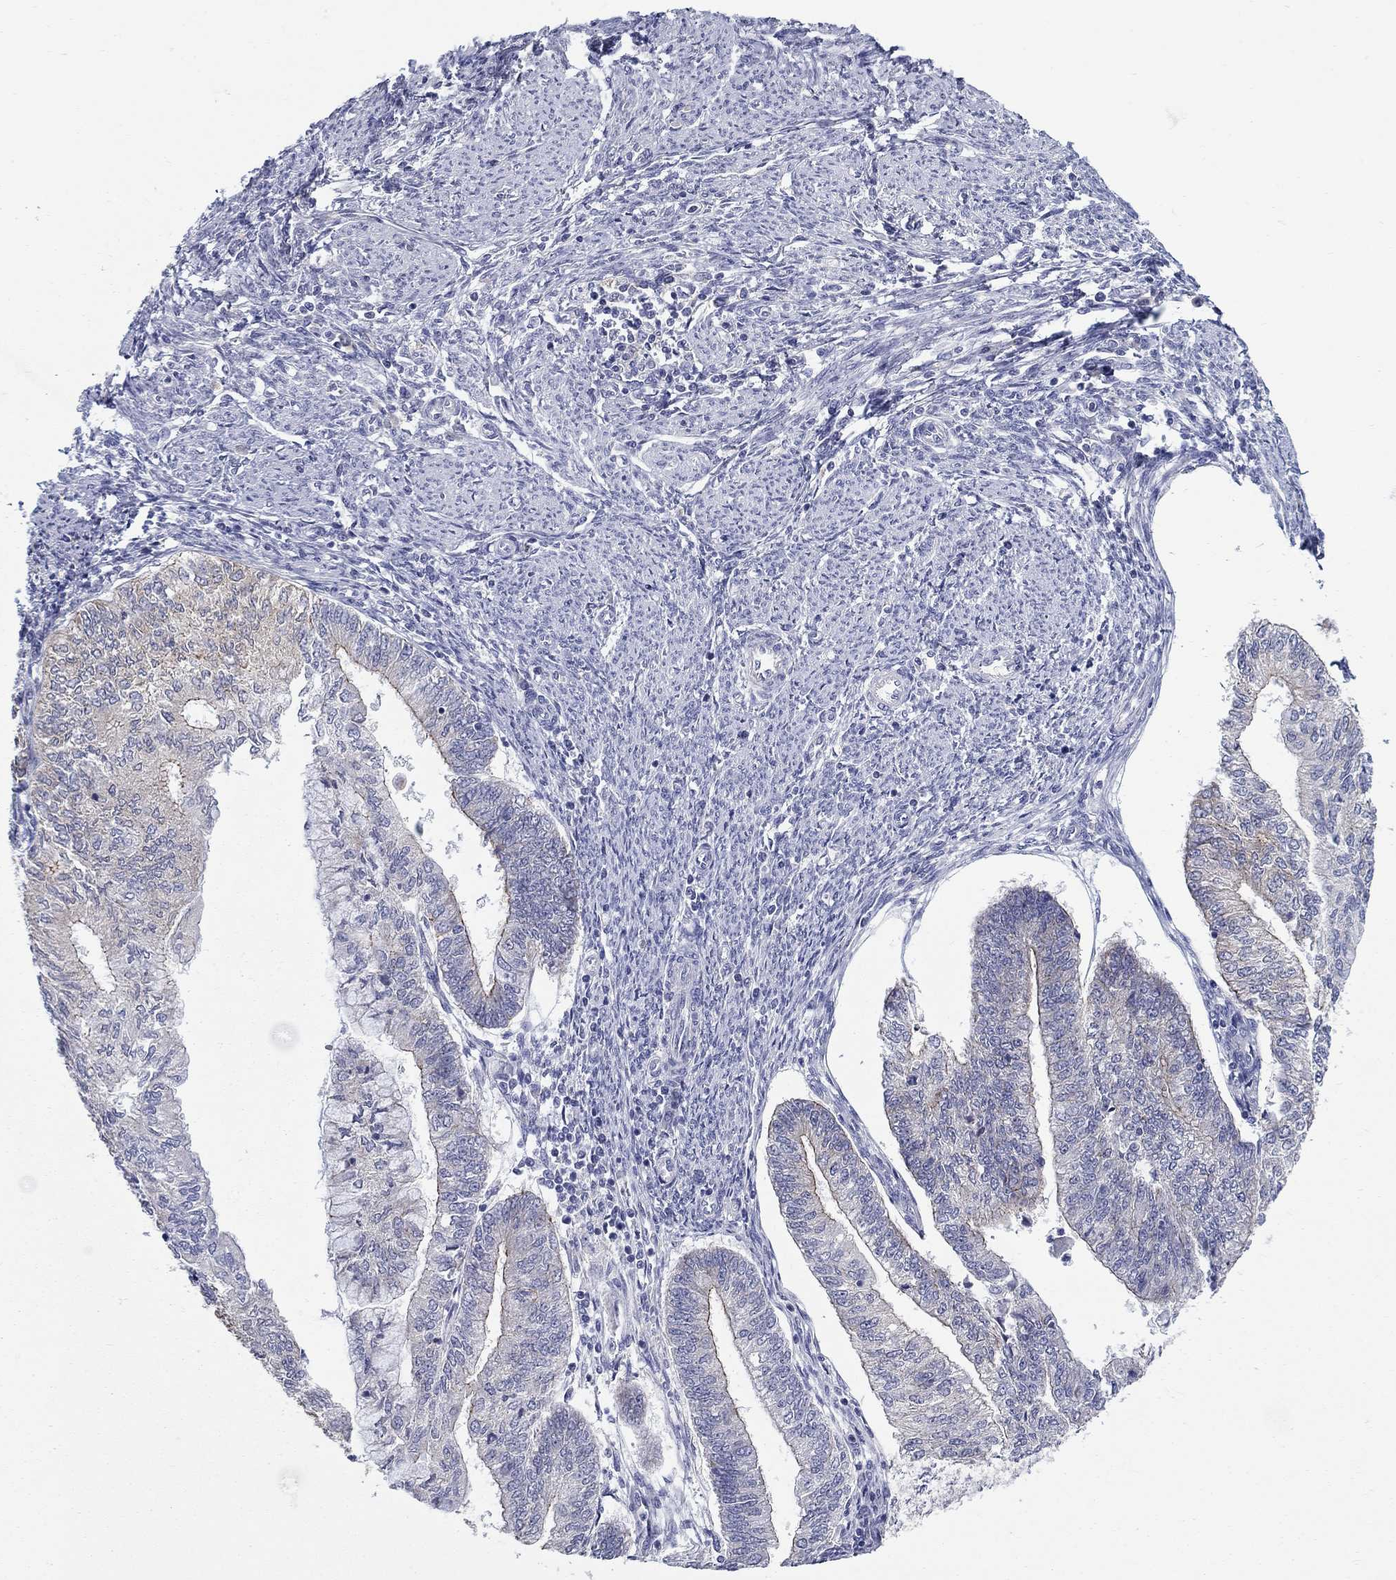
{"staining": {"intensity": "moderate", "quantity": "<25%", "location": "cytoplasmic/membranous"}, "tissue": "endometrial cancer", "cell_type": "Tumor cells", "image_type": "cancer", "snomed": [{"axis": "morphology", "description": "Adenocarcinoma, NOS"}, {"axis": "topography", "description": "Endometrium"}], "caption": "Immunohistochemistry image of neoplastic tissue: endometrial adenocarcinoma stained using immunohistochemistry (IHC) displays low levels of moderate protein expression localized specifically in the cytoplasmic/membranous of tumor cells, appearing as a cytoplasmic/membranous brown color.", "gene": "QRFPR", "patient": {"sex": "female", "age": 59}}